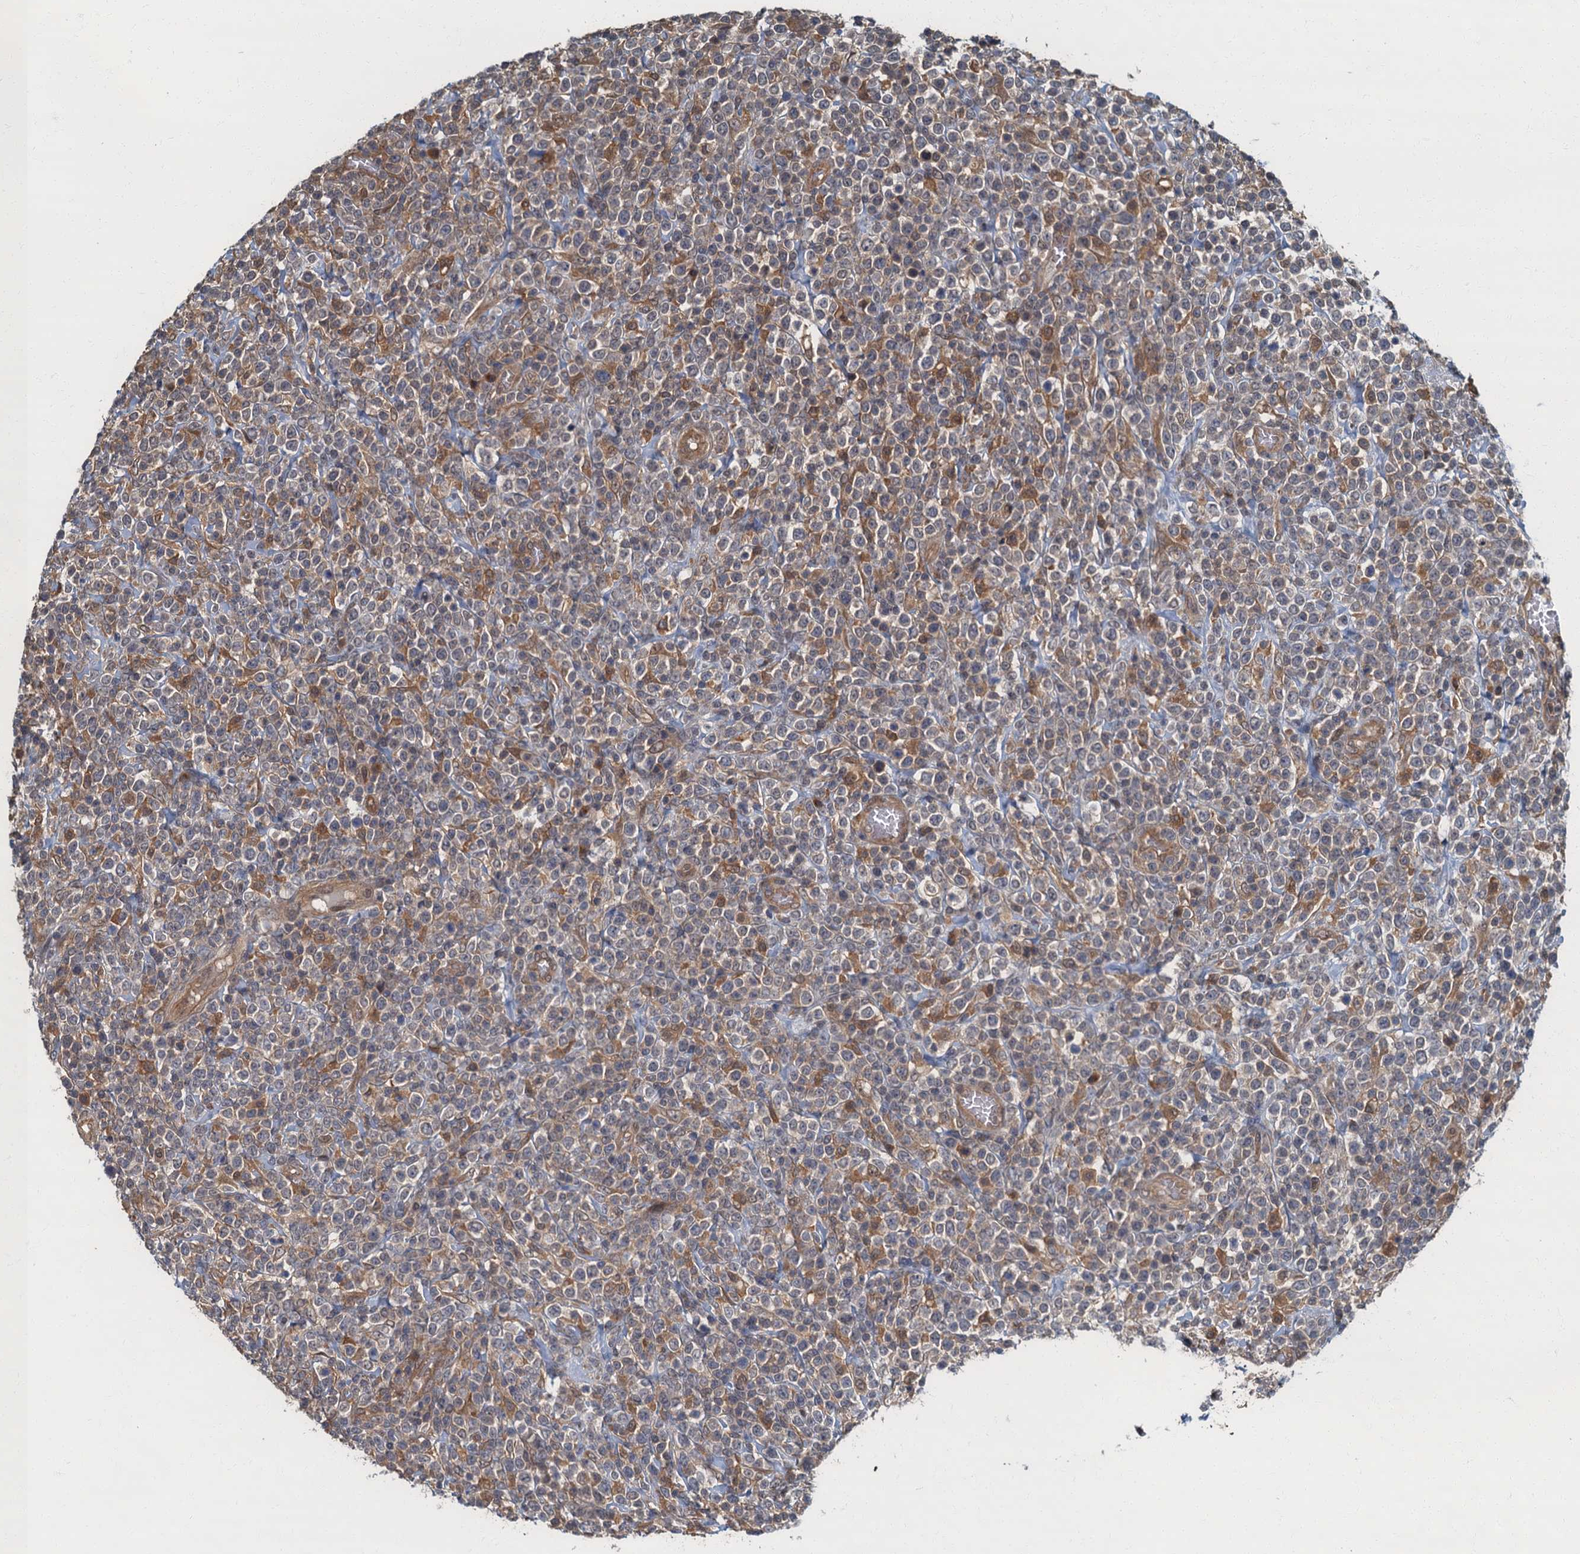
{"staining": {"intensity": "negative", "quantity": "none", "location": "none"}, "tissue": "lymphoma", "cell_type": "Tumor cells", "image_type": "cancer", "snomed": [{"axis": "morphology", "description": "Malignant lymphoma, non-Hodgkin's type, High grade"}, {"axis": "topography", "description": "Colon"}], "caption": "Immunohistochemical staining of high-grade malignant lymphoma, non-Hodgkin's type reveals no significant staining in tumor cells.", "gene": "TBCK", "patient": {"sex": "female", "age": 53}}